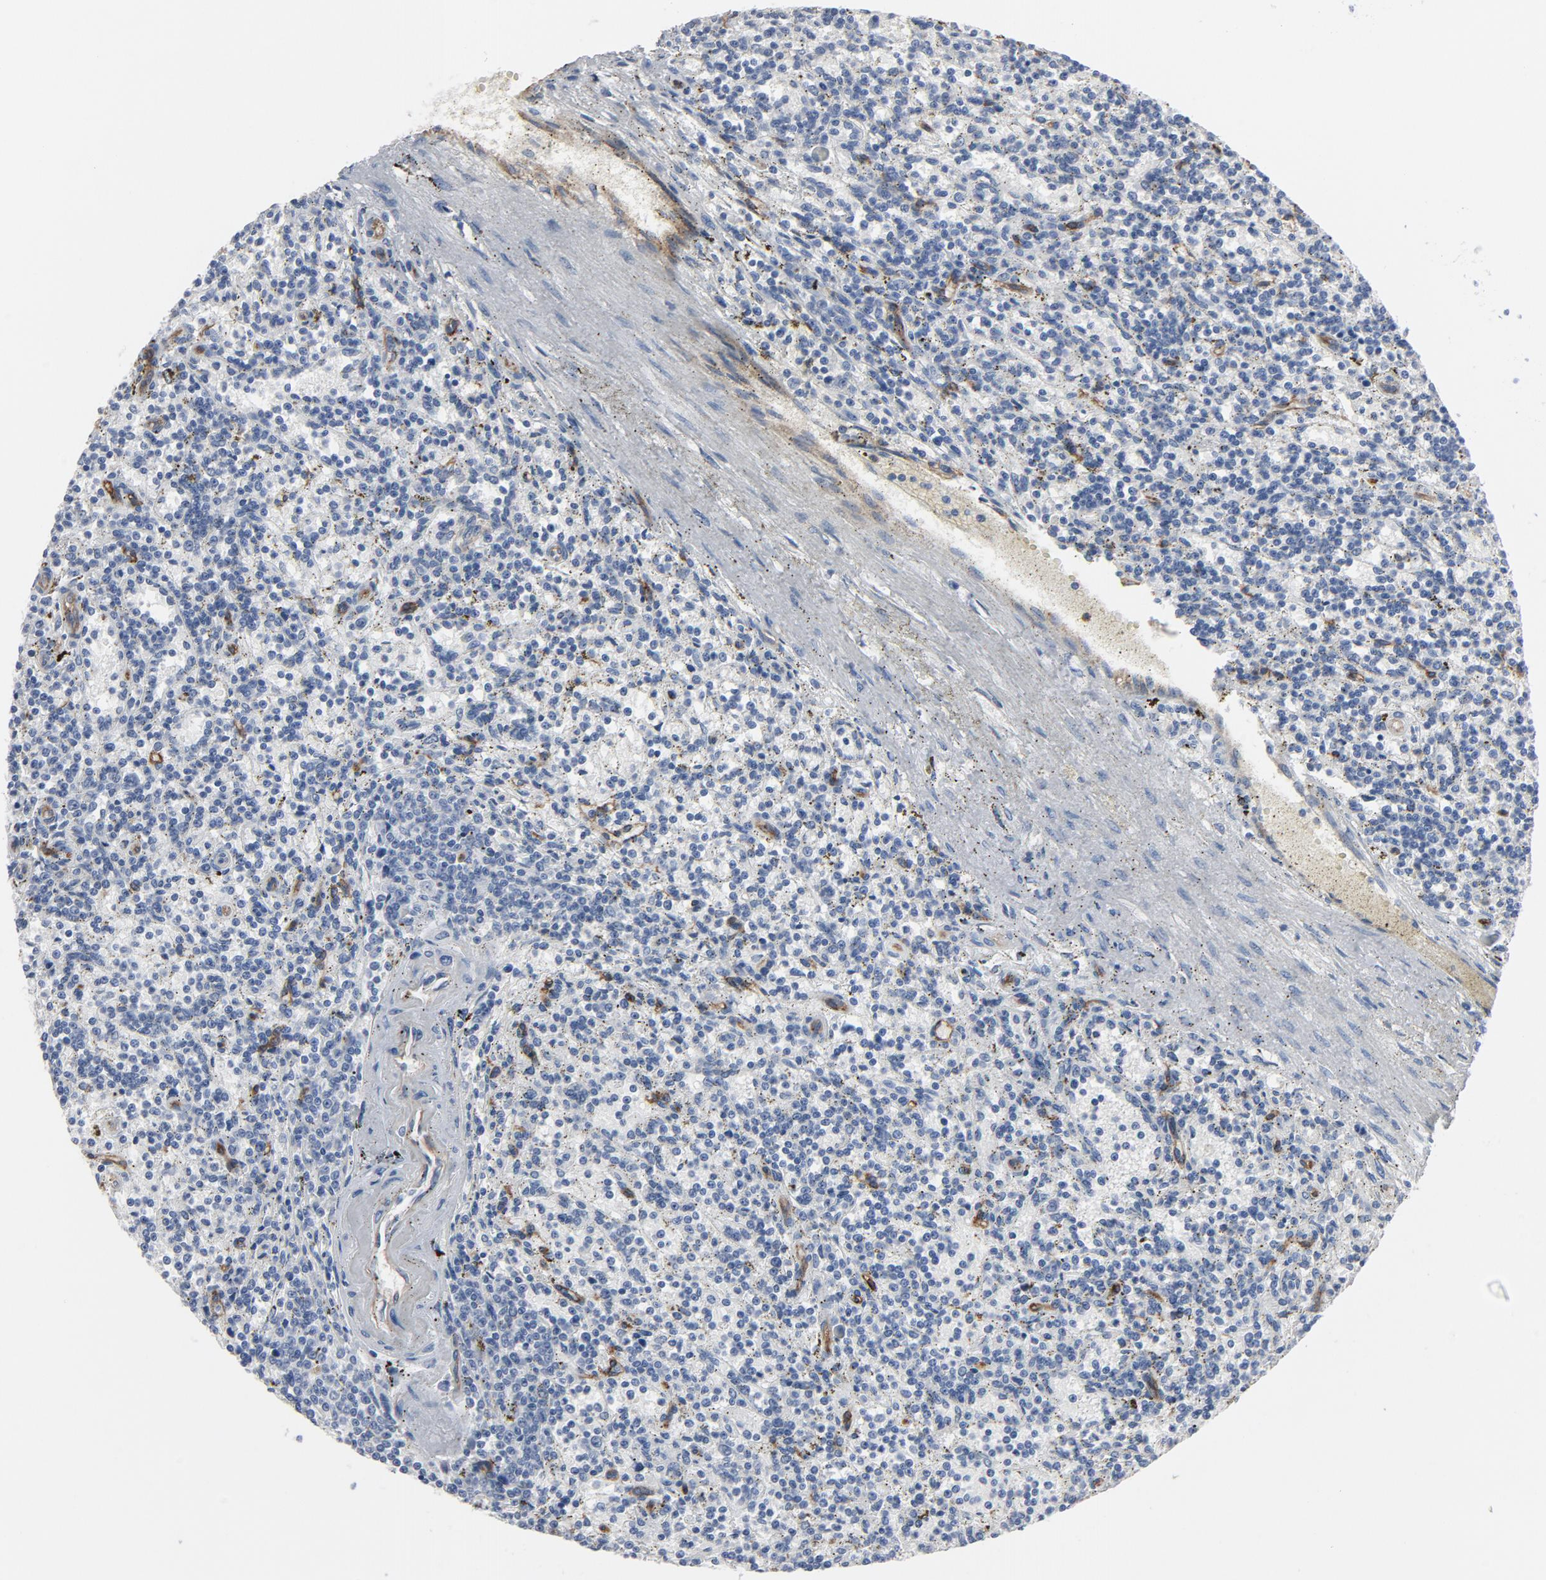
{"staining": {"intensity": "negative", "quantity": "none", "location": "none"}, "tissue": "lymphoma", "cell_type": "Tumor cells", "image_type": "cancer", "snomed": [{"axis": "morphology", "description": "Malignant lymphoma, non-Hodgkin's type, Low grade"}, {"axis": "topography", "description": "Spleen"}], "caption": "This is a histopathology image of IHC staining of lymphoma, which shows no staining in tumor cells.", "gene": "KDR", "patient": {"sex": "male", "age": 73}}